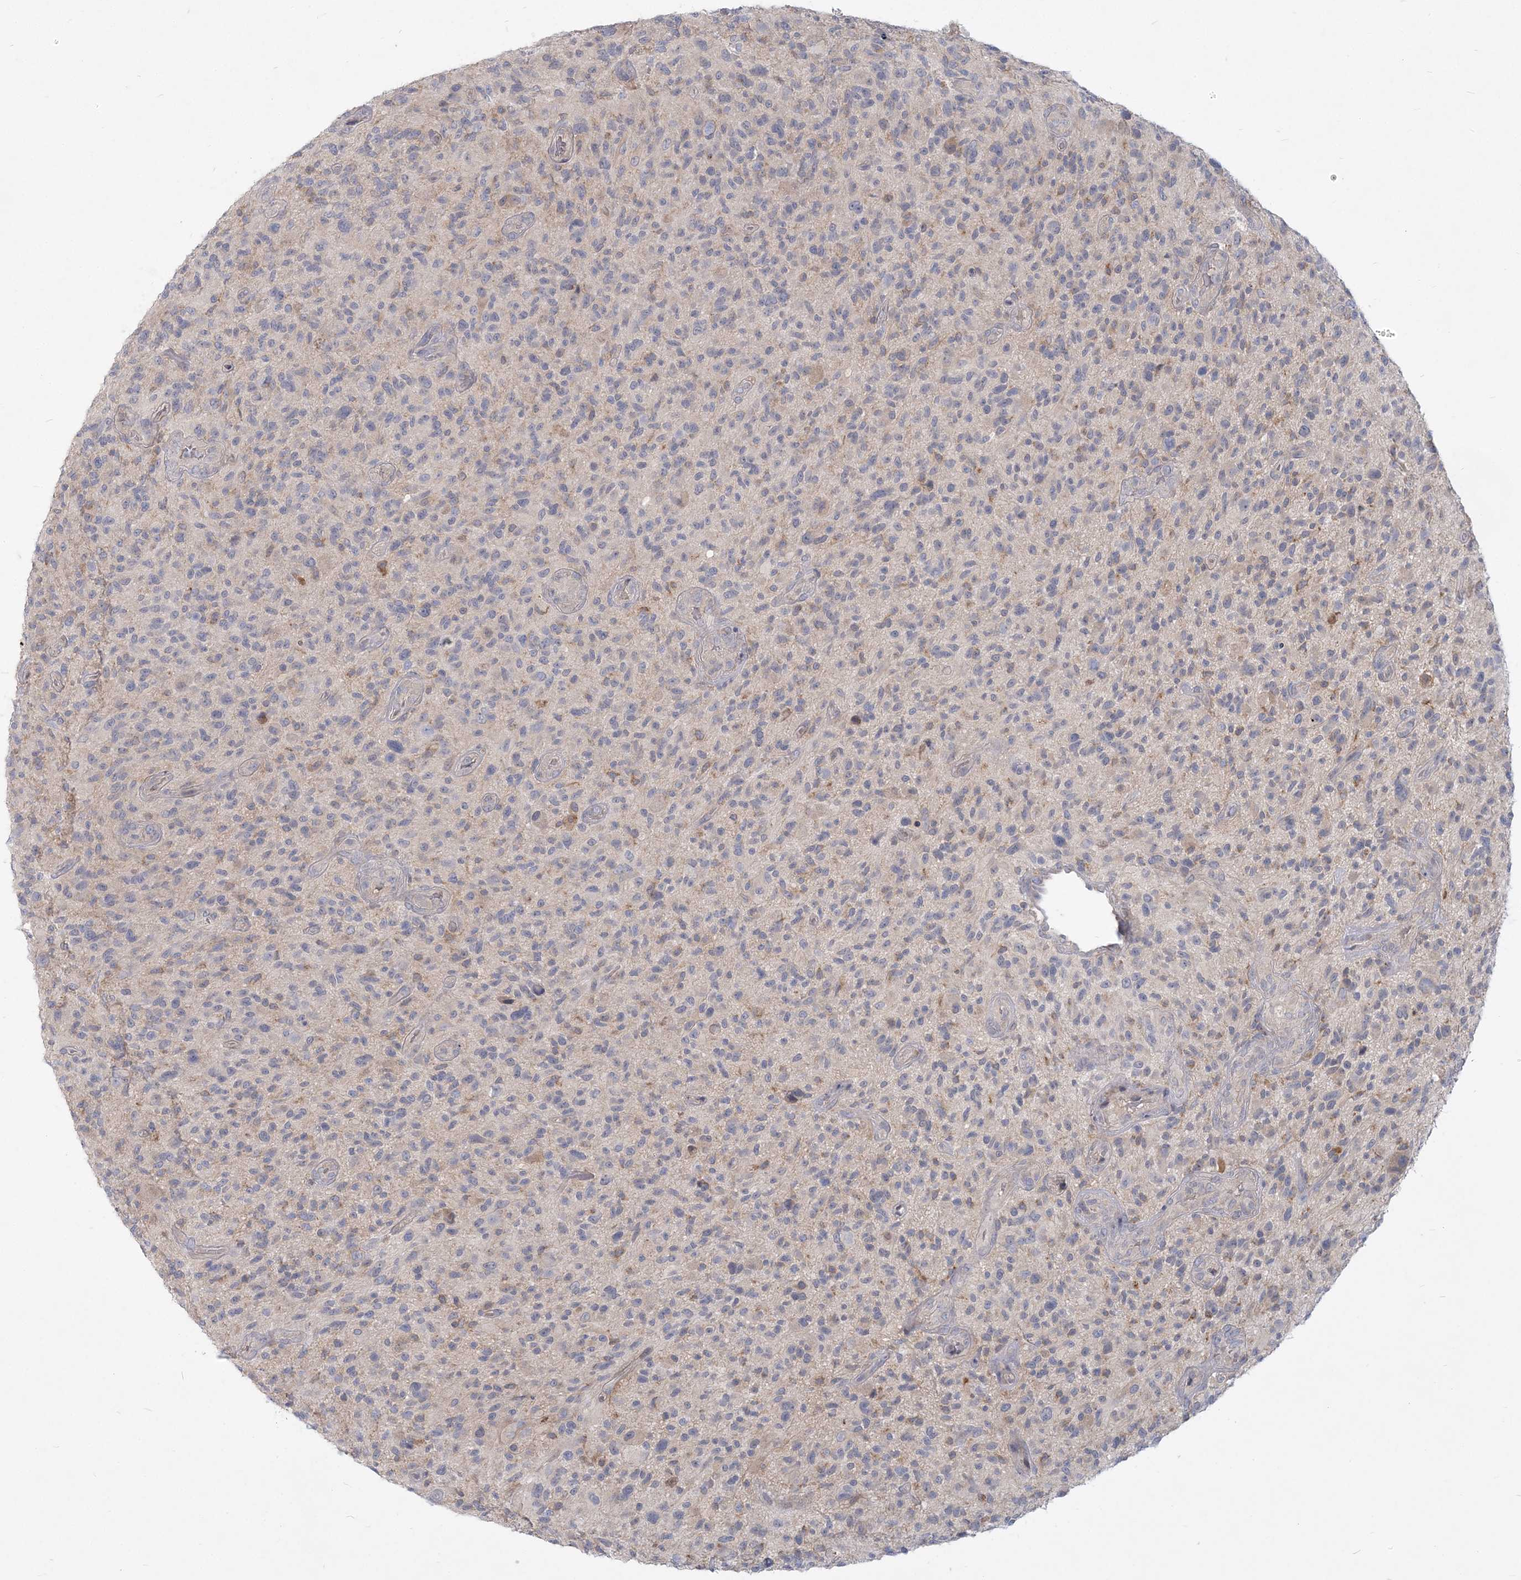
{"staining": {"intensity": "negative", "quantity": "none", "location": "none"}, "tissue": "glioma", "cell_type": "Tumor cells", "image_type": "cancer", "snomed": [{"axis": "morphology", "description": "Glioma, malignant, High grade"}, {"axis": "topography", "description": "Brain"}], "caption": "Tumor cells are negative for brown protein staining in high-grade glioma (malignant). The staining was performed using DAB (3,3'-diaminobenzidine) to visualize the protein expression in brown, while the nuclei were stained in blue with hematoxylin (Magnification: 20x).", "gene": "GMPPA", "patient": {"sex": "male", "age": 47}}